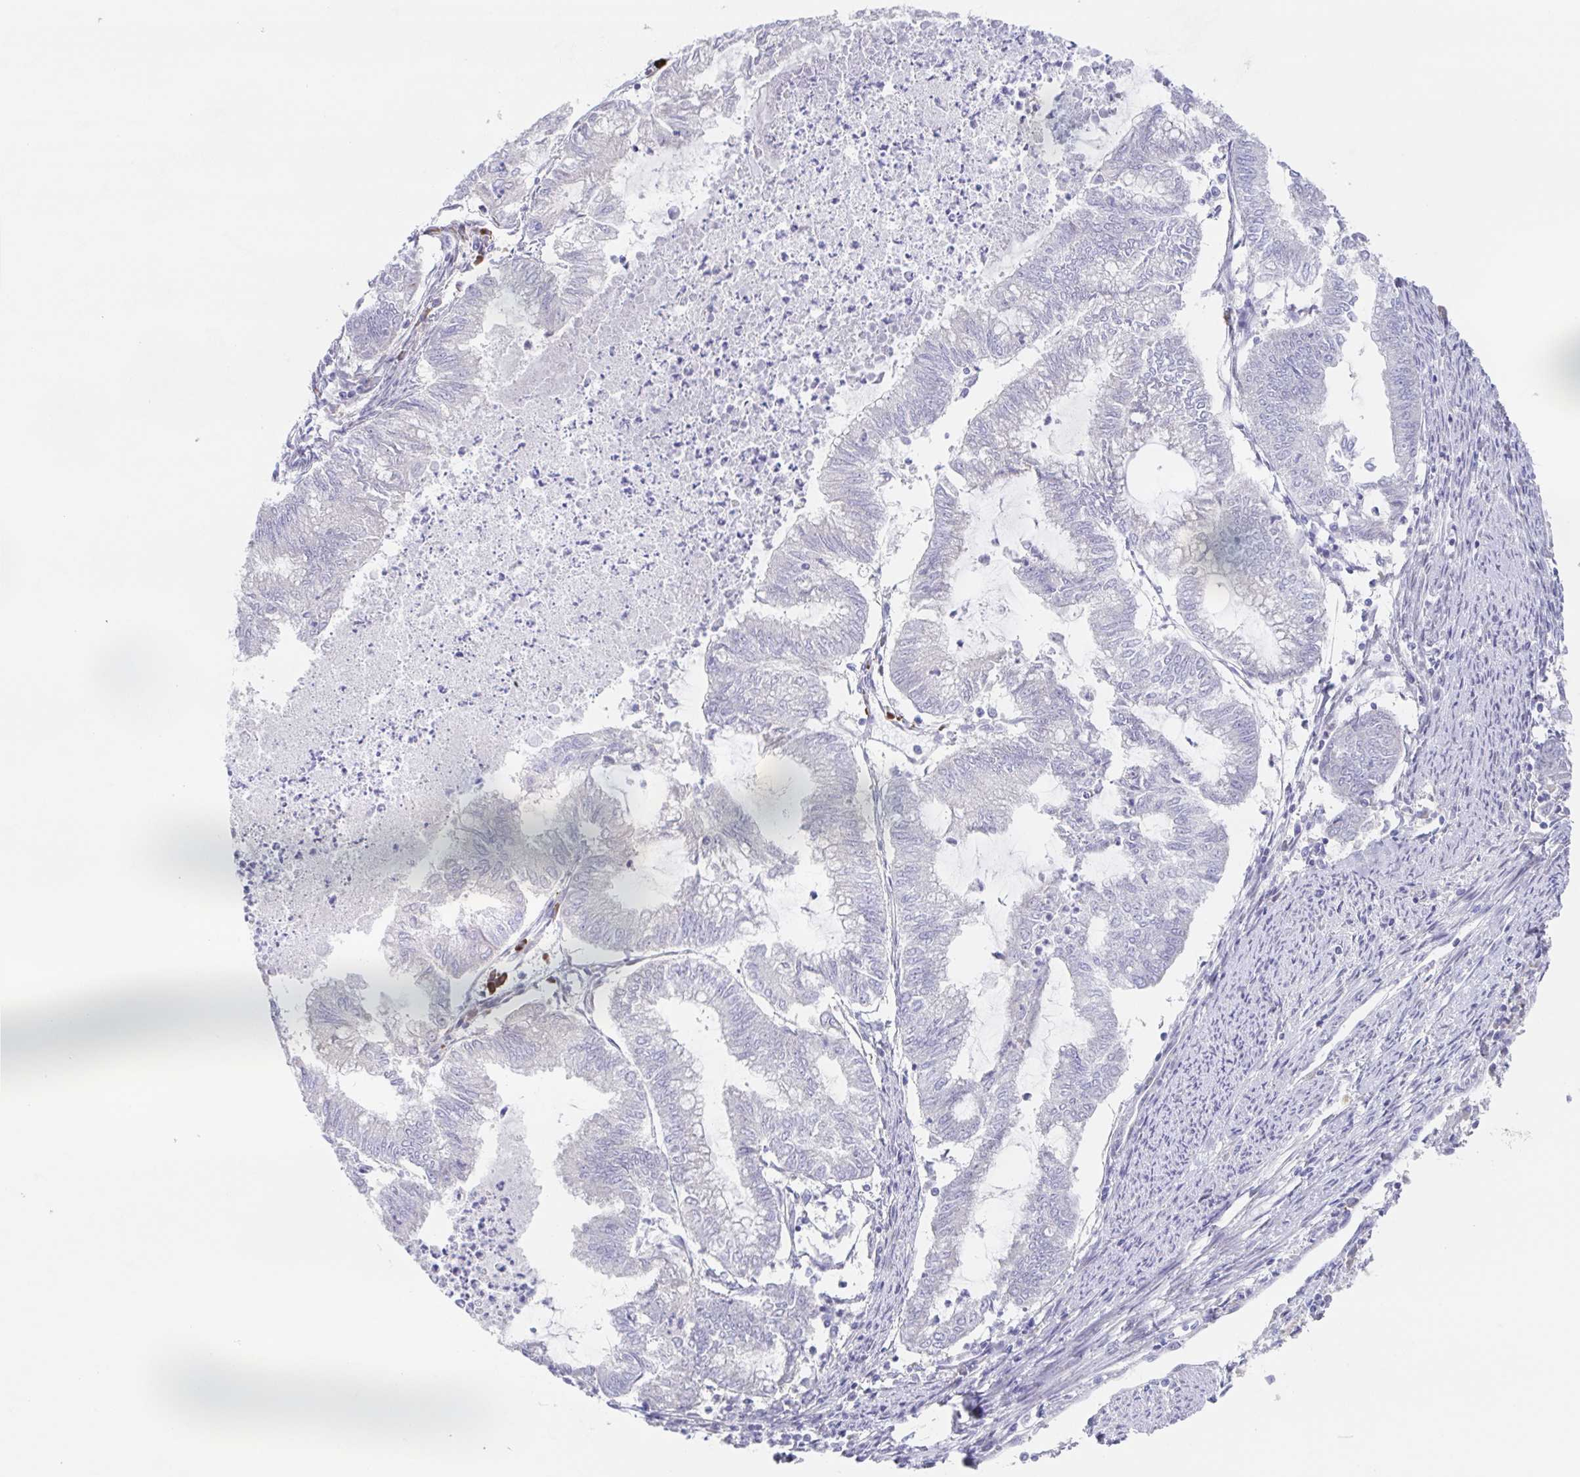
{"staining": {"intensity": "negative", "quantity": "none", "location": "none"}, "tissue": "endometrial cancer", "cell_type": "Tumor cells", "image_type": "cancer", "snomed": [{"axis": "morphology", "description": "Adenocarcinoma, NOS"}, {"axis": "topography", "description": "Endometrium"}], "caption": "Protein analysis of endometrial cancer reveals no significant staining in tumor cells.", "gene": "POU2F3", "patient": {"sex": "female", "age": 79}}